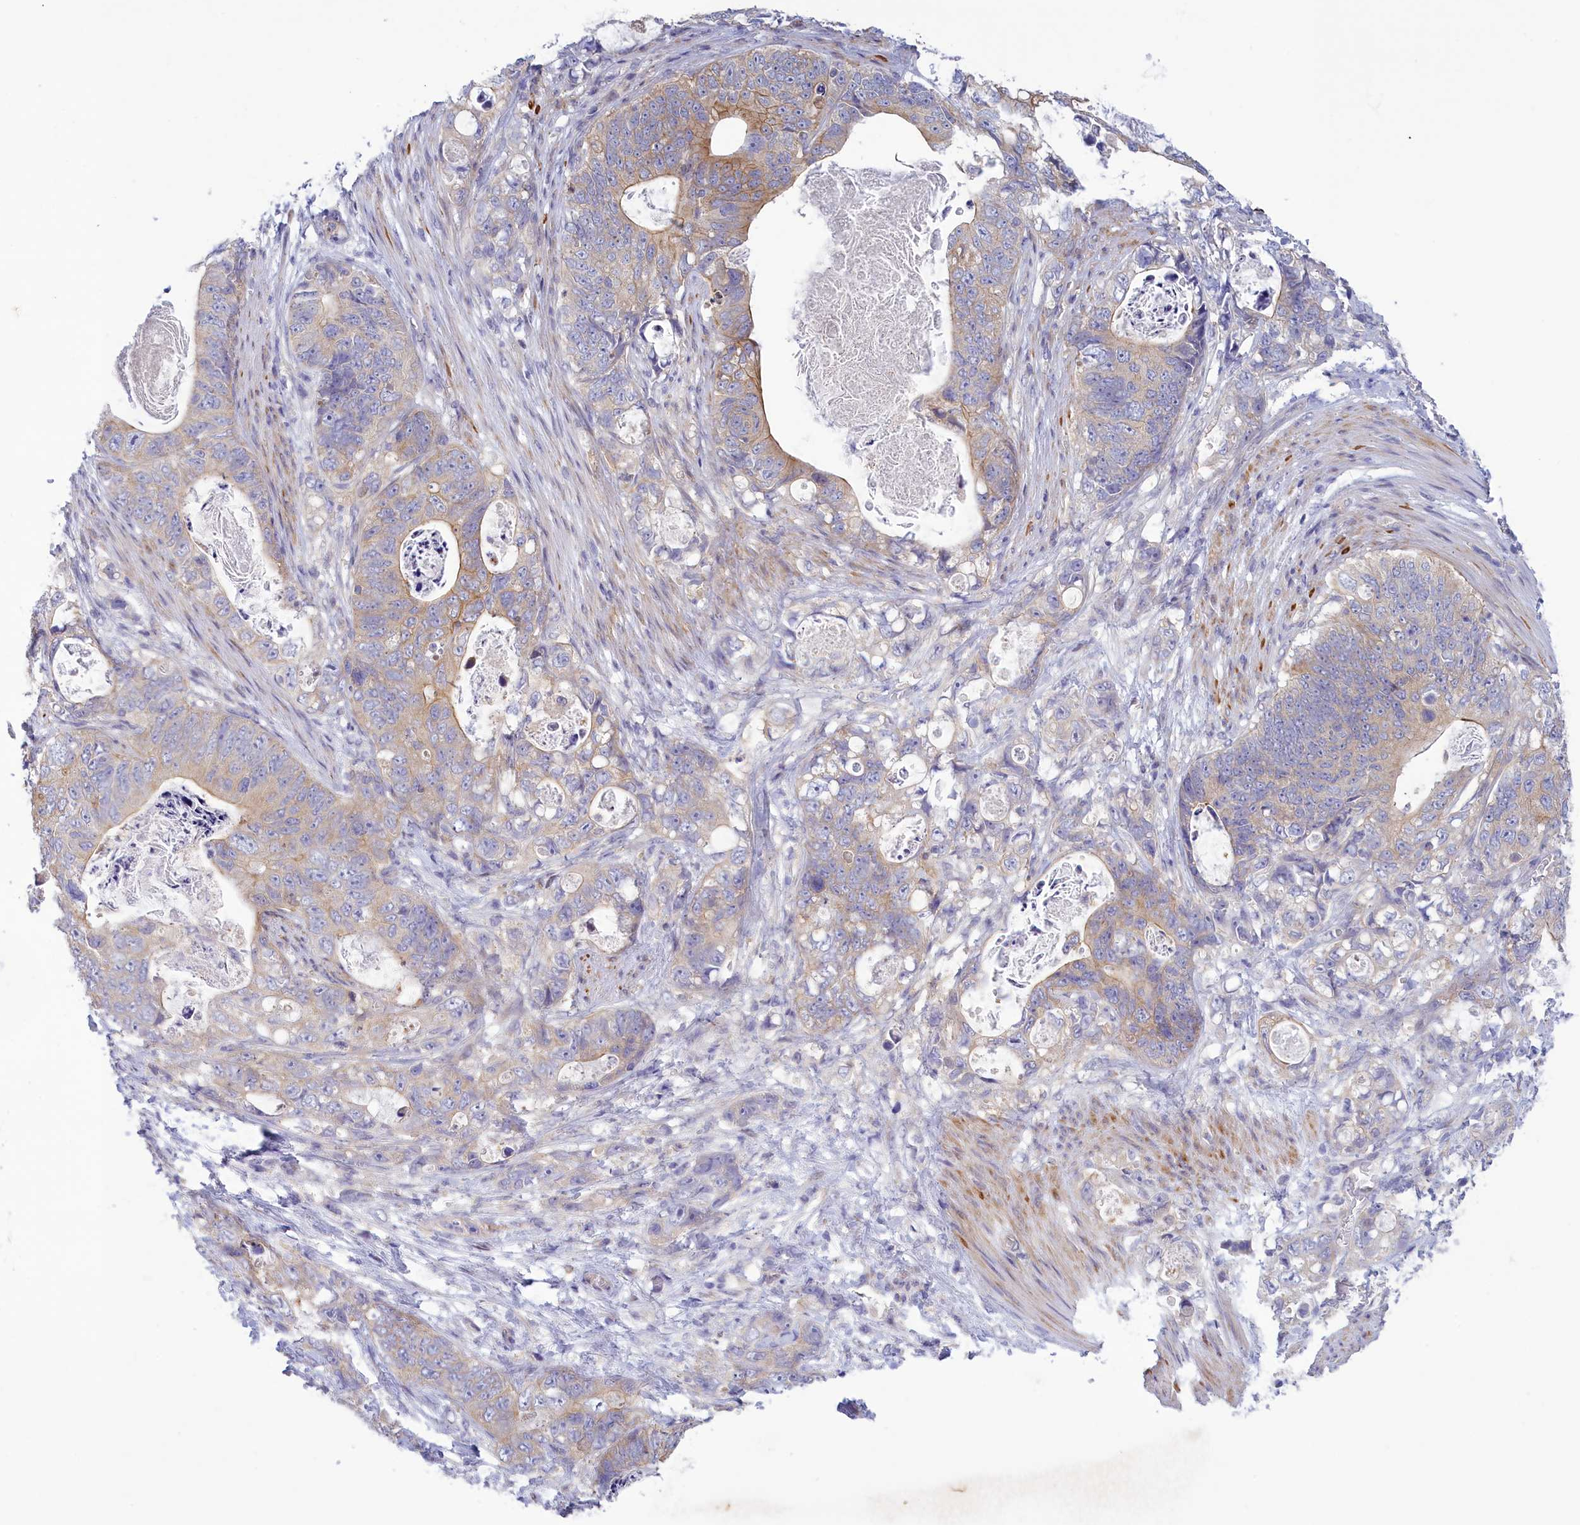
{"staining": {"intensity": "moderate", "quantity": "<25%", "location": "cytoplasmic/membranous"}, "tissue": "stomach cancer", "cell_type": "Tumor cells", "image_type": "cancer", "snomed": [{"axis": "morphology", "description": "Normal tissue, NOS"}, {"axis": "morphology", "description": "Adenocarcinoma, NOS"}, {"axis": "topography", "description": "Stomach"}], "caption": "Immunohistochemical staining of human stomach cancer reveals low levels of moderate cytoplasmic/membranous protein positivity in about <25% of tumor cells.", "gene": "CORO2A", "patient": {"sex": "female", "age": 89}}